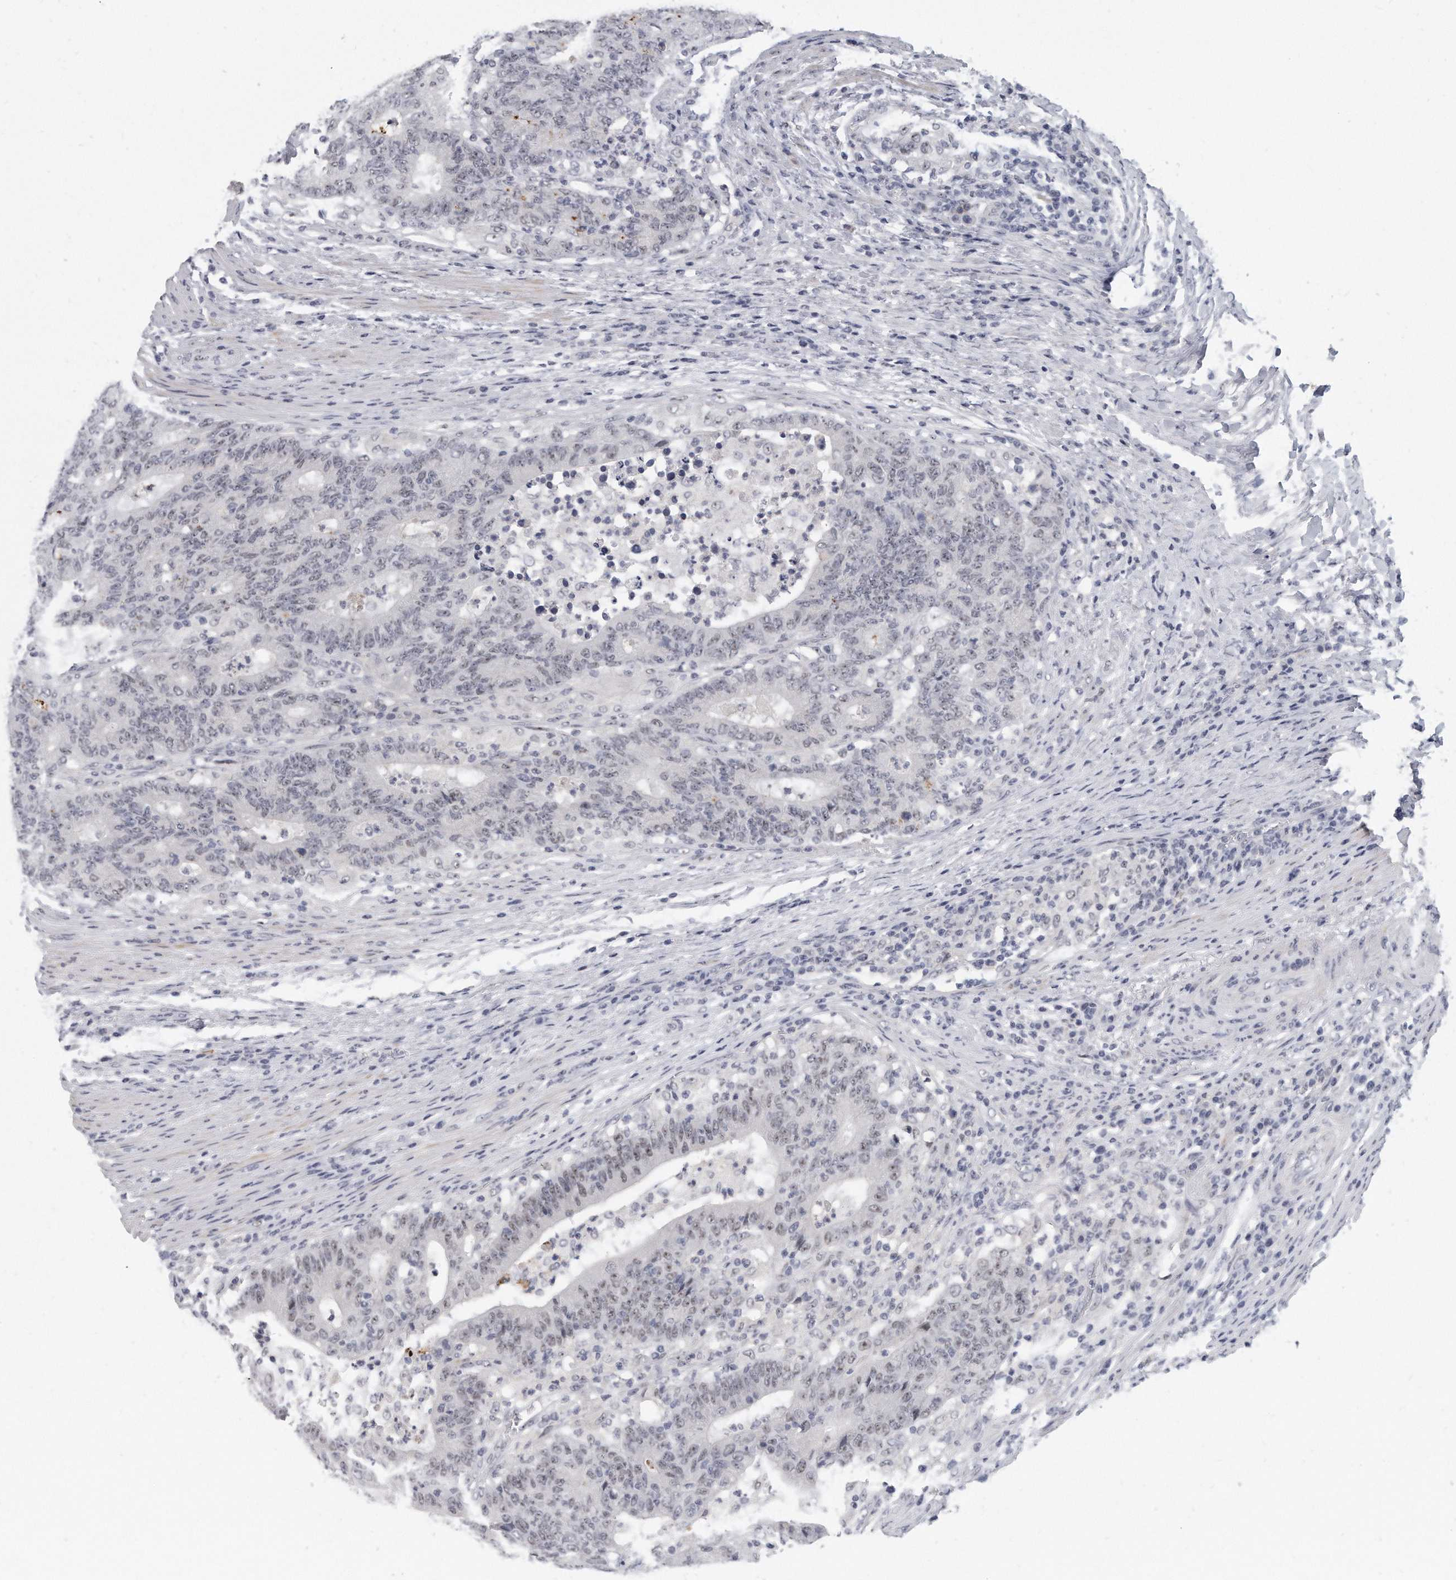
{"staining": {"intensity": "weak", "quantity": "<25%", "location": "nuclear"}, "tissue": "colorectal cancer", "cell_type": "Tumor cells", "image_type": "cancer", "snomed": [{"axis": "morphology", "description": "Normal tissue, NOS"}, {"axis": "morphology", "description": "Adenocarcinoma, NOS"}, {"axis": "topography", "description": "Colon"}], "caption": "Immunohistochemistry histopathology image of human colorectal cancer (adenocarcinoma) stained for a protein (brown), which shows no expression in tumor cells. (Immunohistochemistry, brightfield microscopy, high magnification).", "gene": "TFCP2L1", "patient": {"sex": "female", "age": 75}}